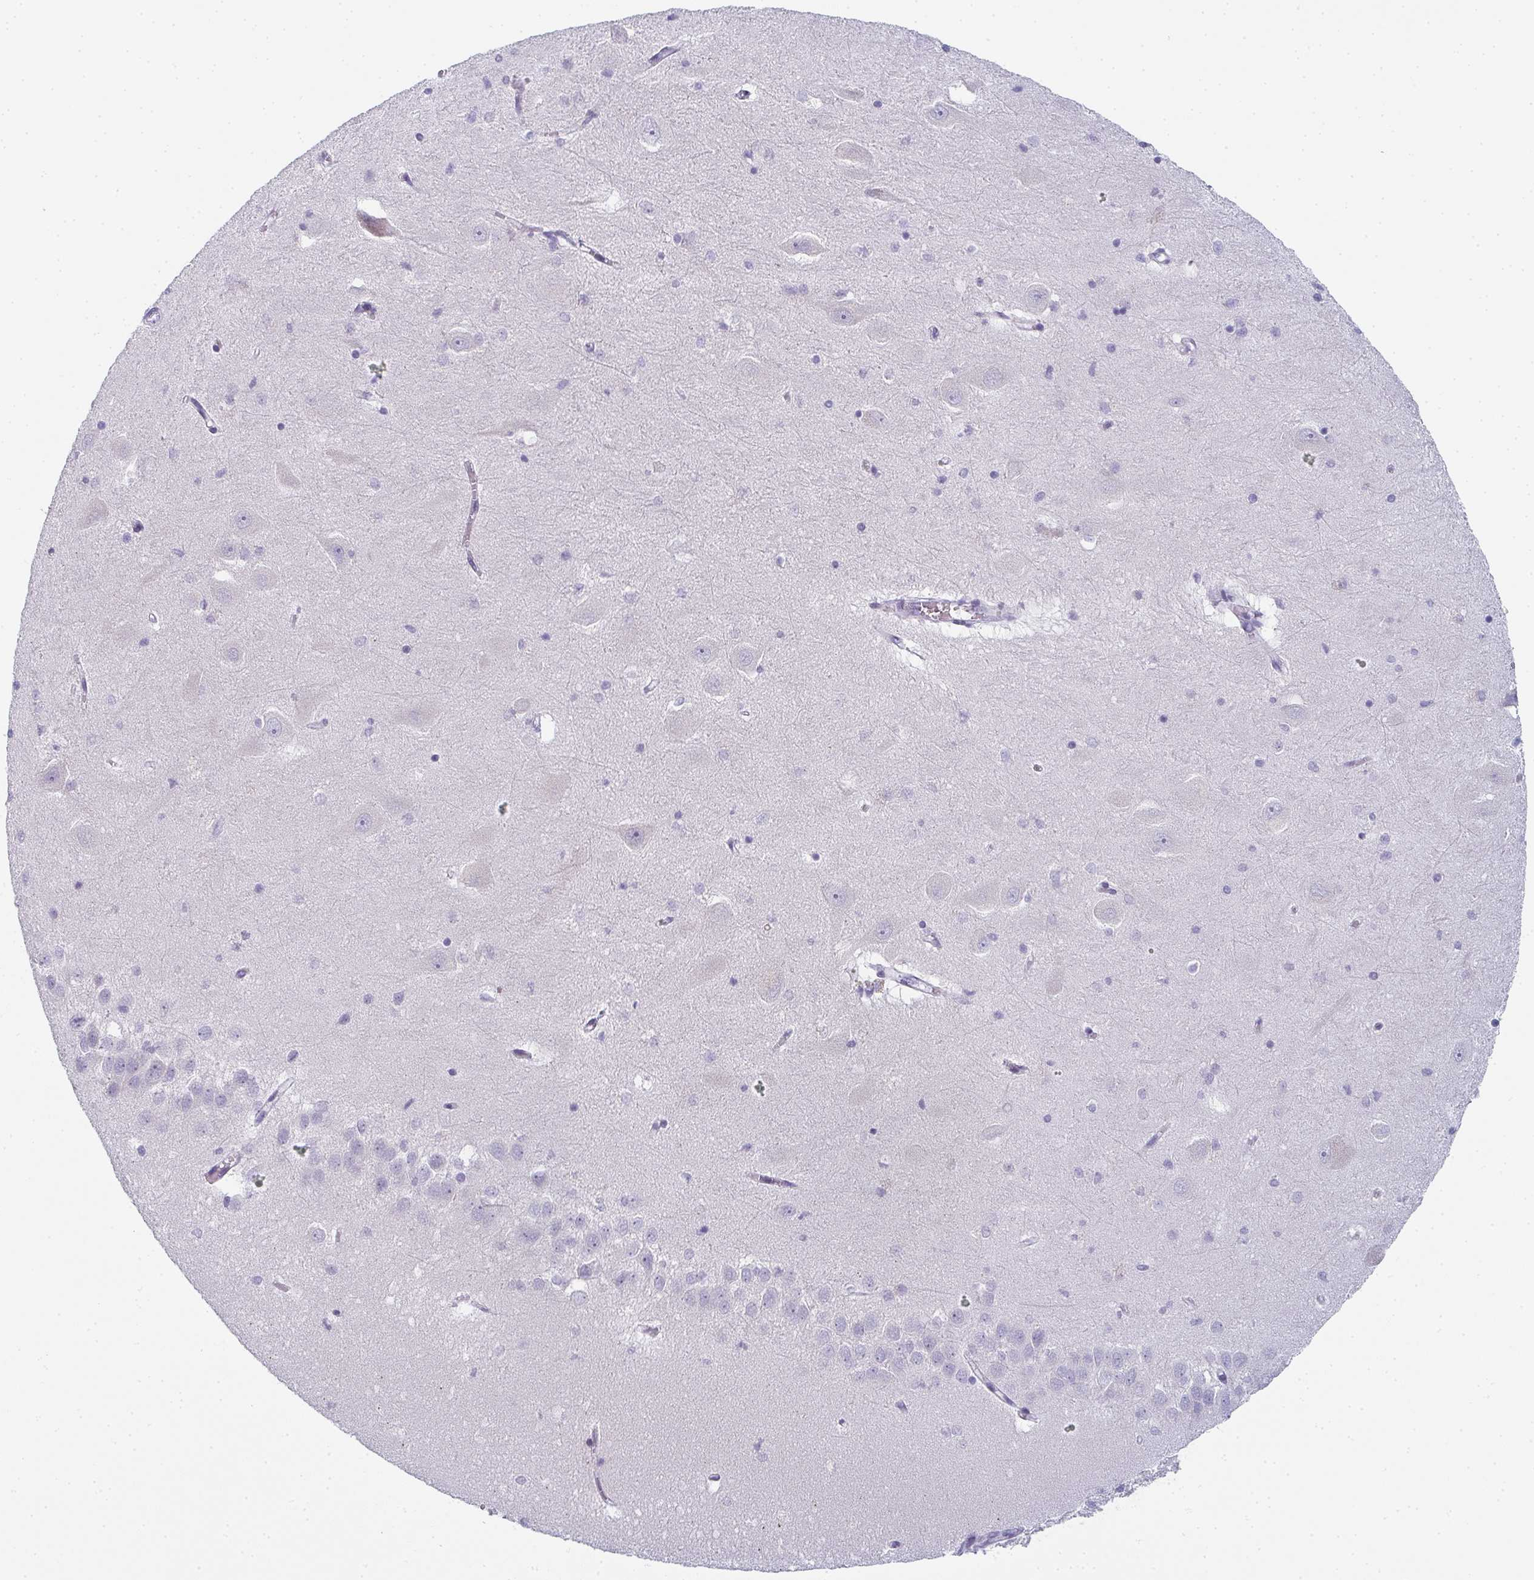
{"staining": {"intensity": "negative", "quantity": "none", "location": "none"}, "tissue": "hippocampus", "cell_type": "Glial cells", "image_type": "normal", "snomed": [{"axis": "morphology", "description": "Normal tissue, NOS"}, {"axis": "topography", "description": "Hippocampus"}], "caption": "Immunohistochemistry (IHC) histopathology image of normal hippocampus: human hippocampus stained with DAB (3,3'-diaminobenzidine) demonstrates no significant protein positivity in glial cells.", "gene": "PYCR3", "patient": {"sex": "male", "age": 58}}